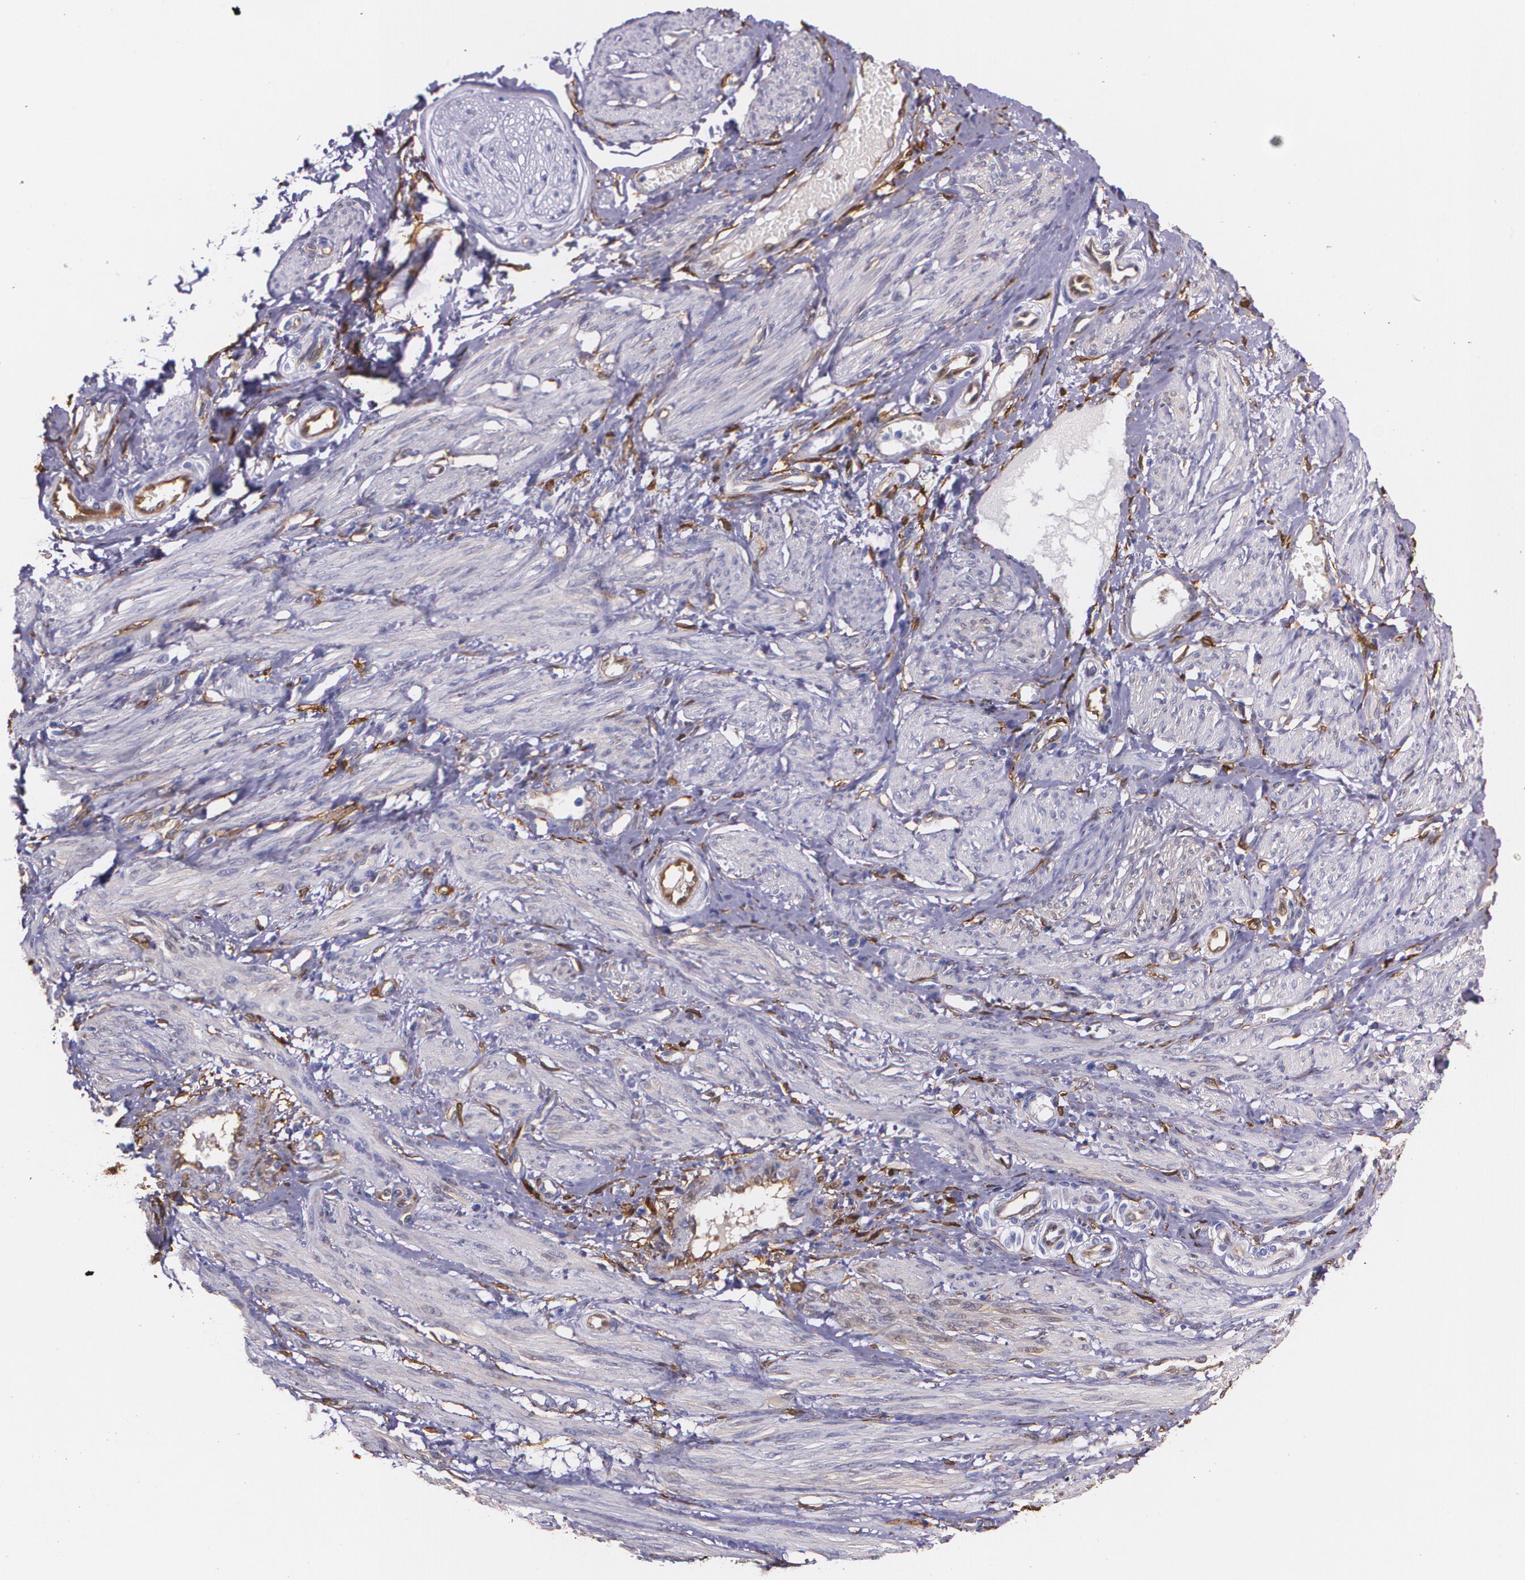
{"staining": {"intensity": "weak", "quantity": "25%-75%", "location": "cytoplasmic/membranous"}, "tissue": "smooth muscle", "cell_type": "Smooth muscle cells", "image_type": "normal", "snomed": [{"axis": "morphology", "description": "Normal tissue, NOS"}, {"axis": "topography", "description": "Smooth muscle"}, {"axis": "topography", "description": "Uterus"}], "caption": "This histopathology image exhibits immunohistochemistry (IHC) staining of benign human smooth muscle, with low weak cytoplasmic/membranous positivity in about 25%-75% of smooth muscle cells.", "gene": "MMP2", "patient": {"sex": "female", "age": 39}}